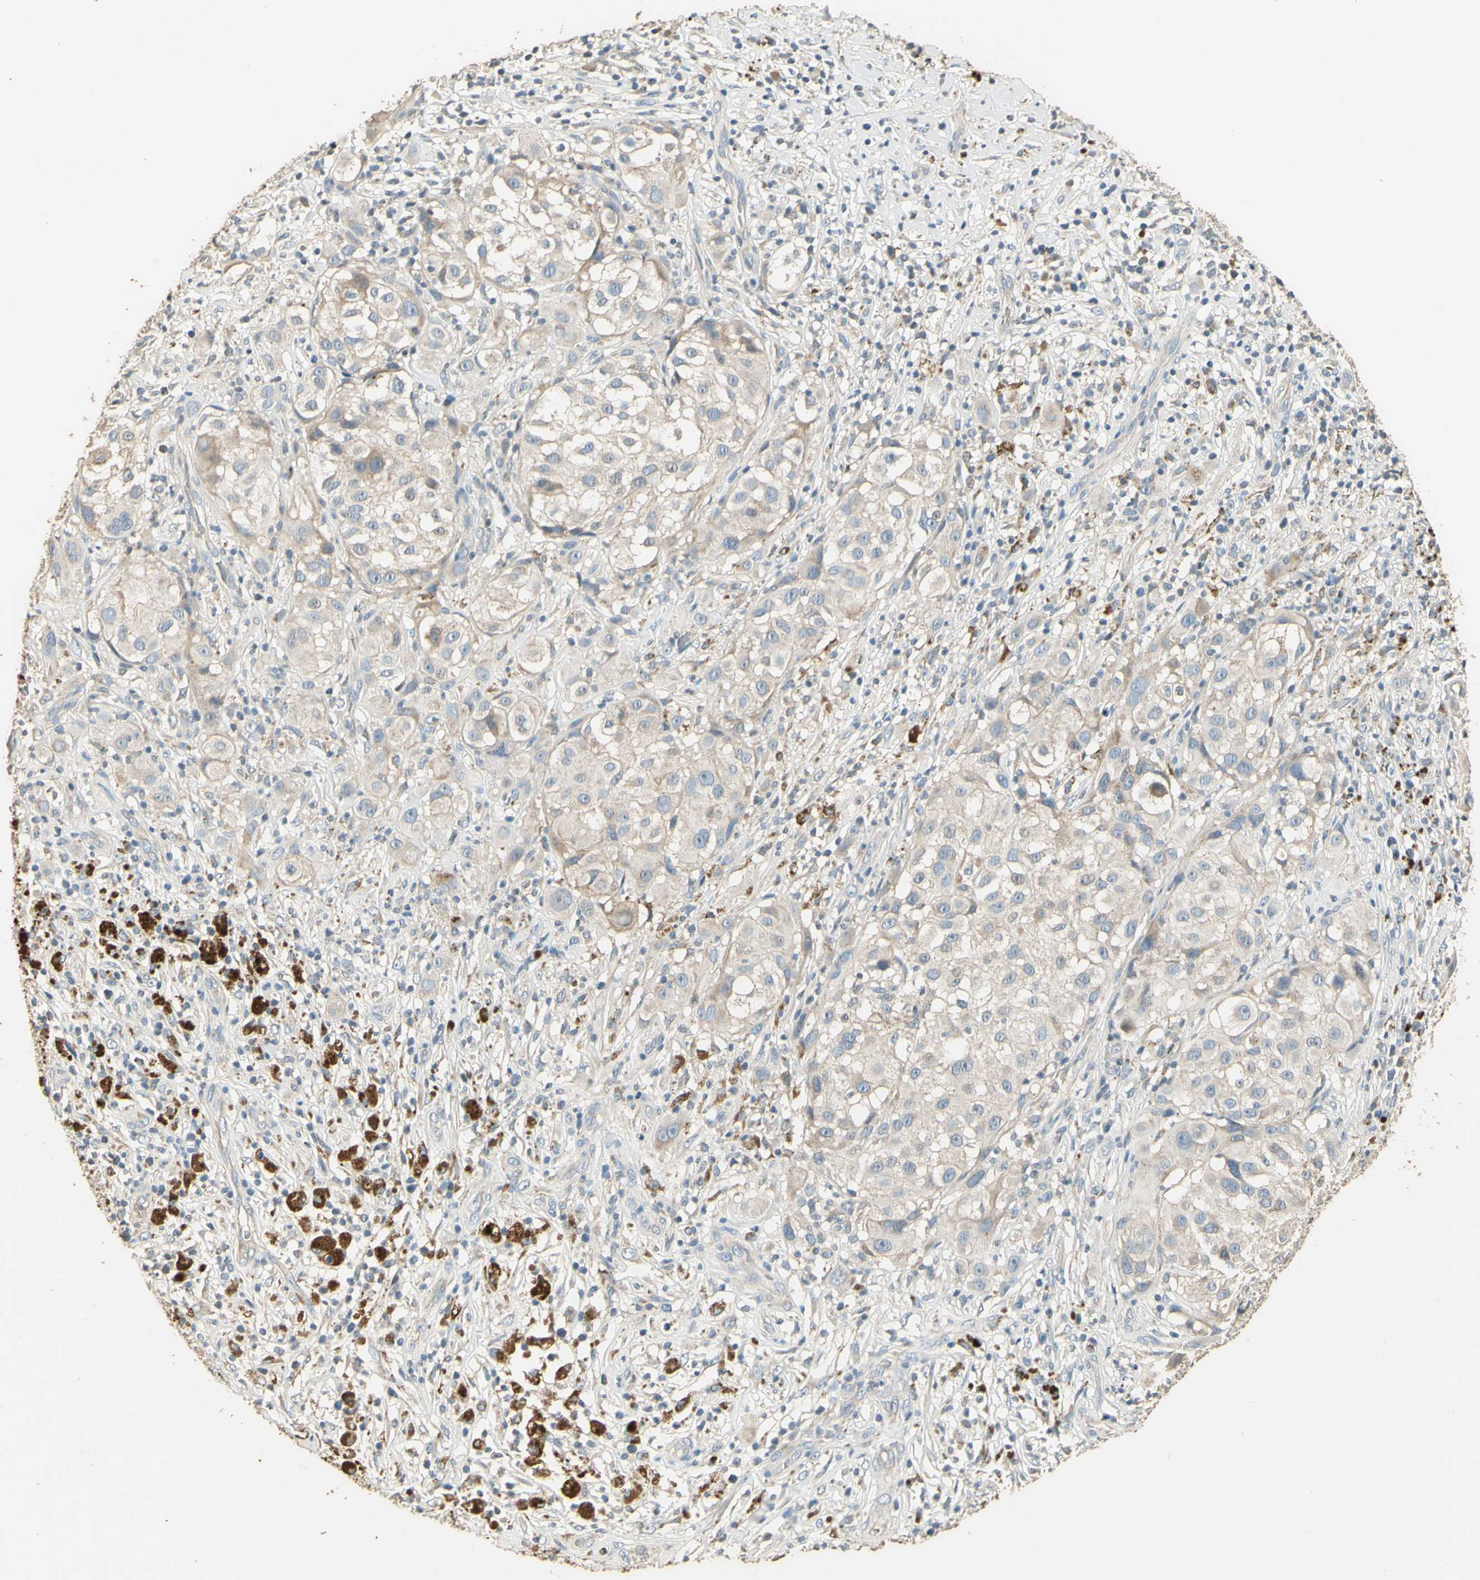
{"staining": {"intensity": "negative", "quantity": "none", "location": "none"}, "tissue": "melanoma", "cell_type": "Tumor cells", "image_type": "cancer", "snomed": [{"axis": "morphology", "description": "Necrosis, NOS"}, {"axis": "morphology", "description": "Malignant melanoma, NOS"}, {"axis": "topography", "description": "Skin"}], "caption": "A high-resolution micrograph shows immunohistochemistry (IHC) staining of malignant melanoma, which exhibits no significant staining in tumor cells. (DAB immunohistochemistry, high magnification).", "gene": "ARHGEF17", "patient": {"sex": "female", "age": 87}}